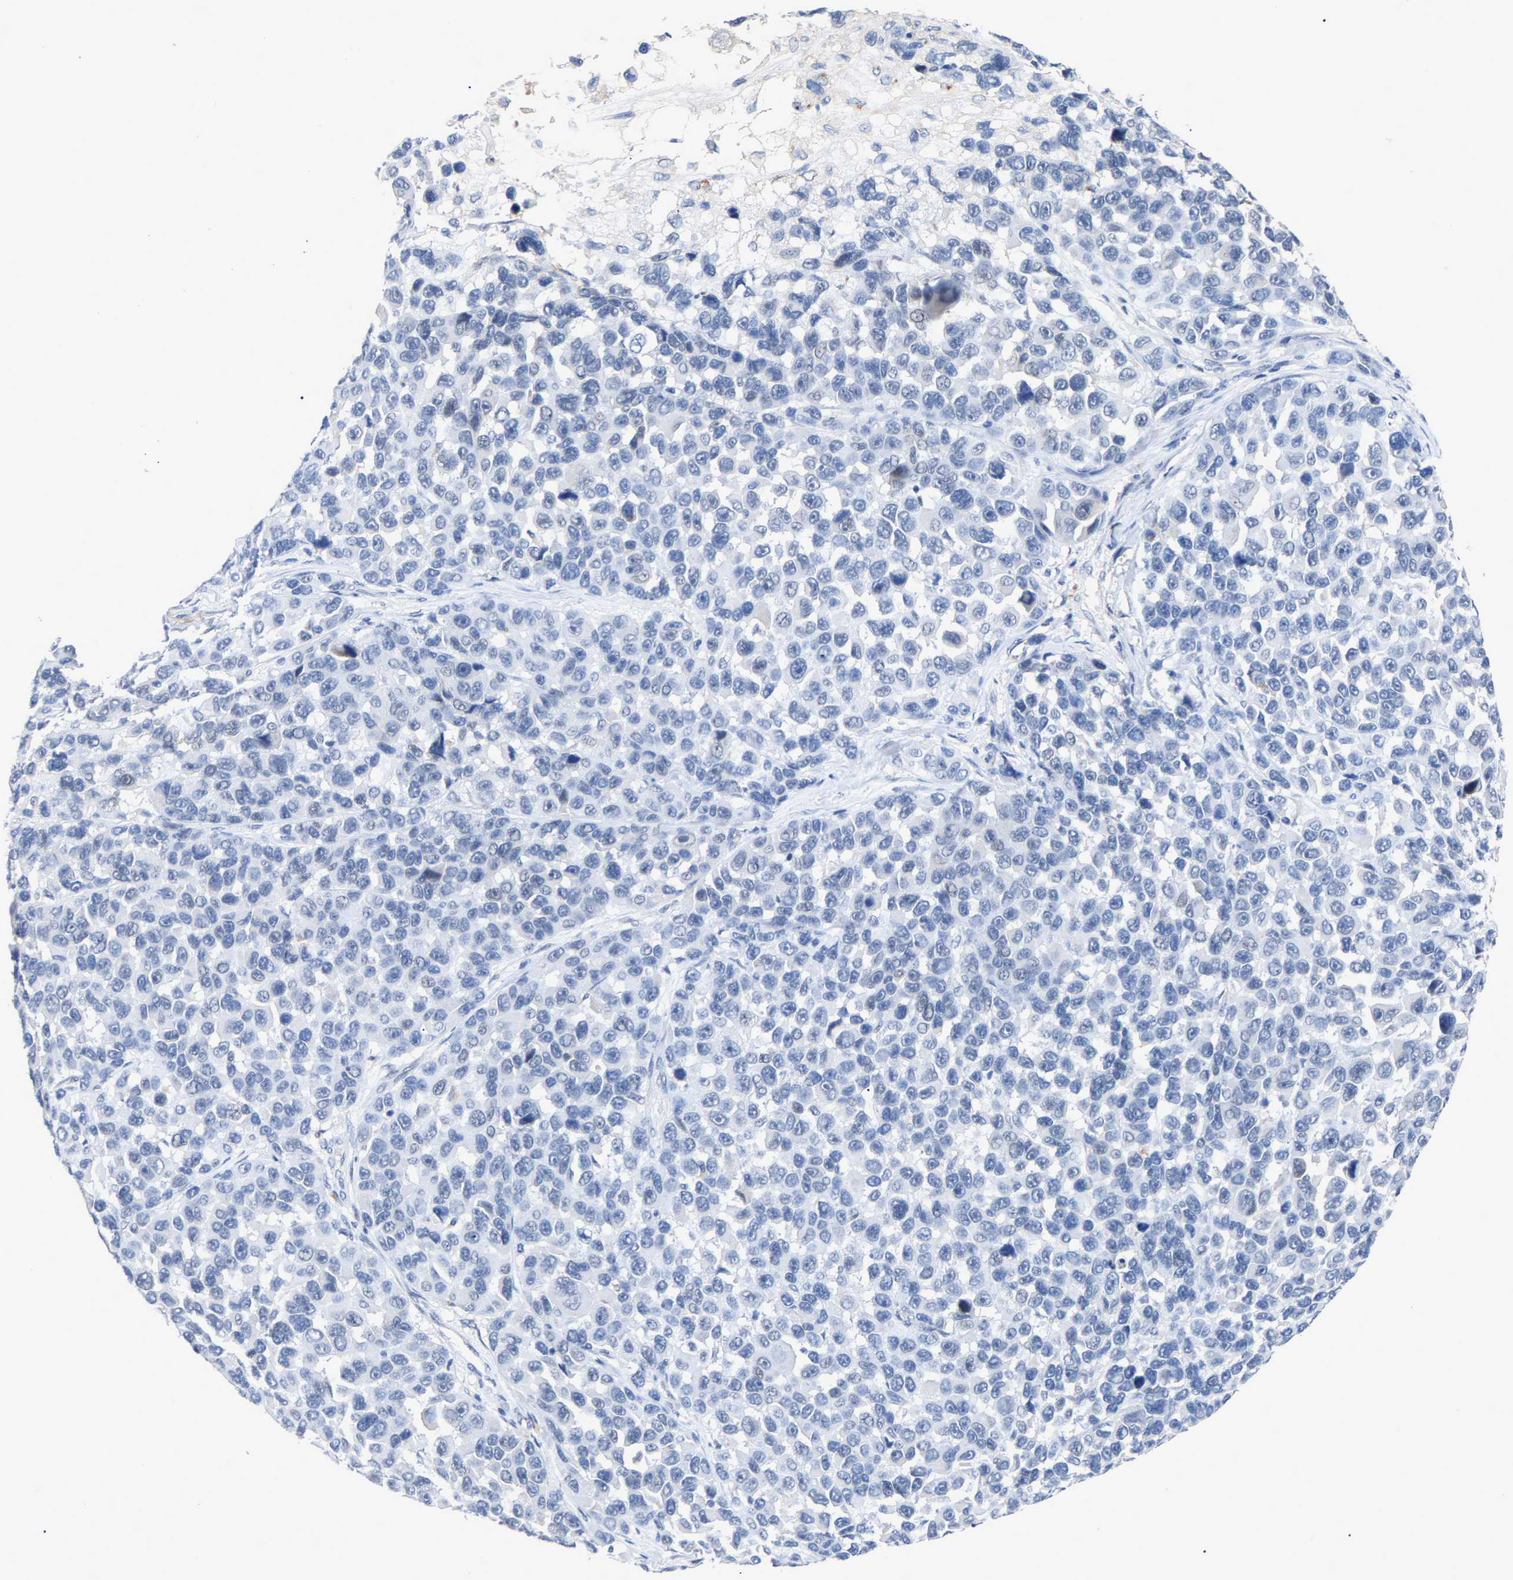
{"staining": {"intensity": "negative", "quantity": "none", "location": "none"}, "tissue": "melanoma", "cell_type": "Tumor cells", "image_type": "cancer", "snomed": [{"axis": "morphology", "description": "Malignant melanoma, NOS"}, {"axis": "topography", "description": "Skin"}], "caption": "Tumor cells are negative for brown protein staining in melanoma.", "gene": "SMPD2", "patient": {"sex": "male", "age": 53}}